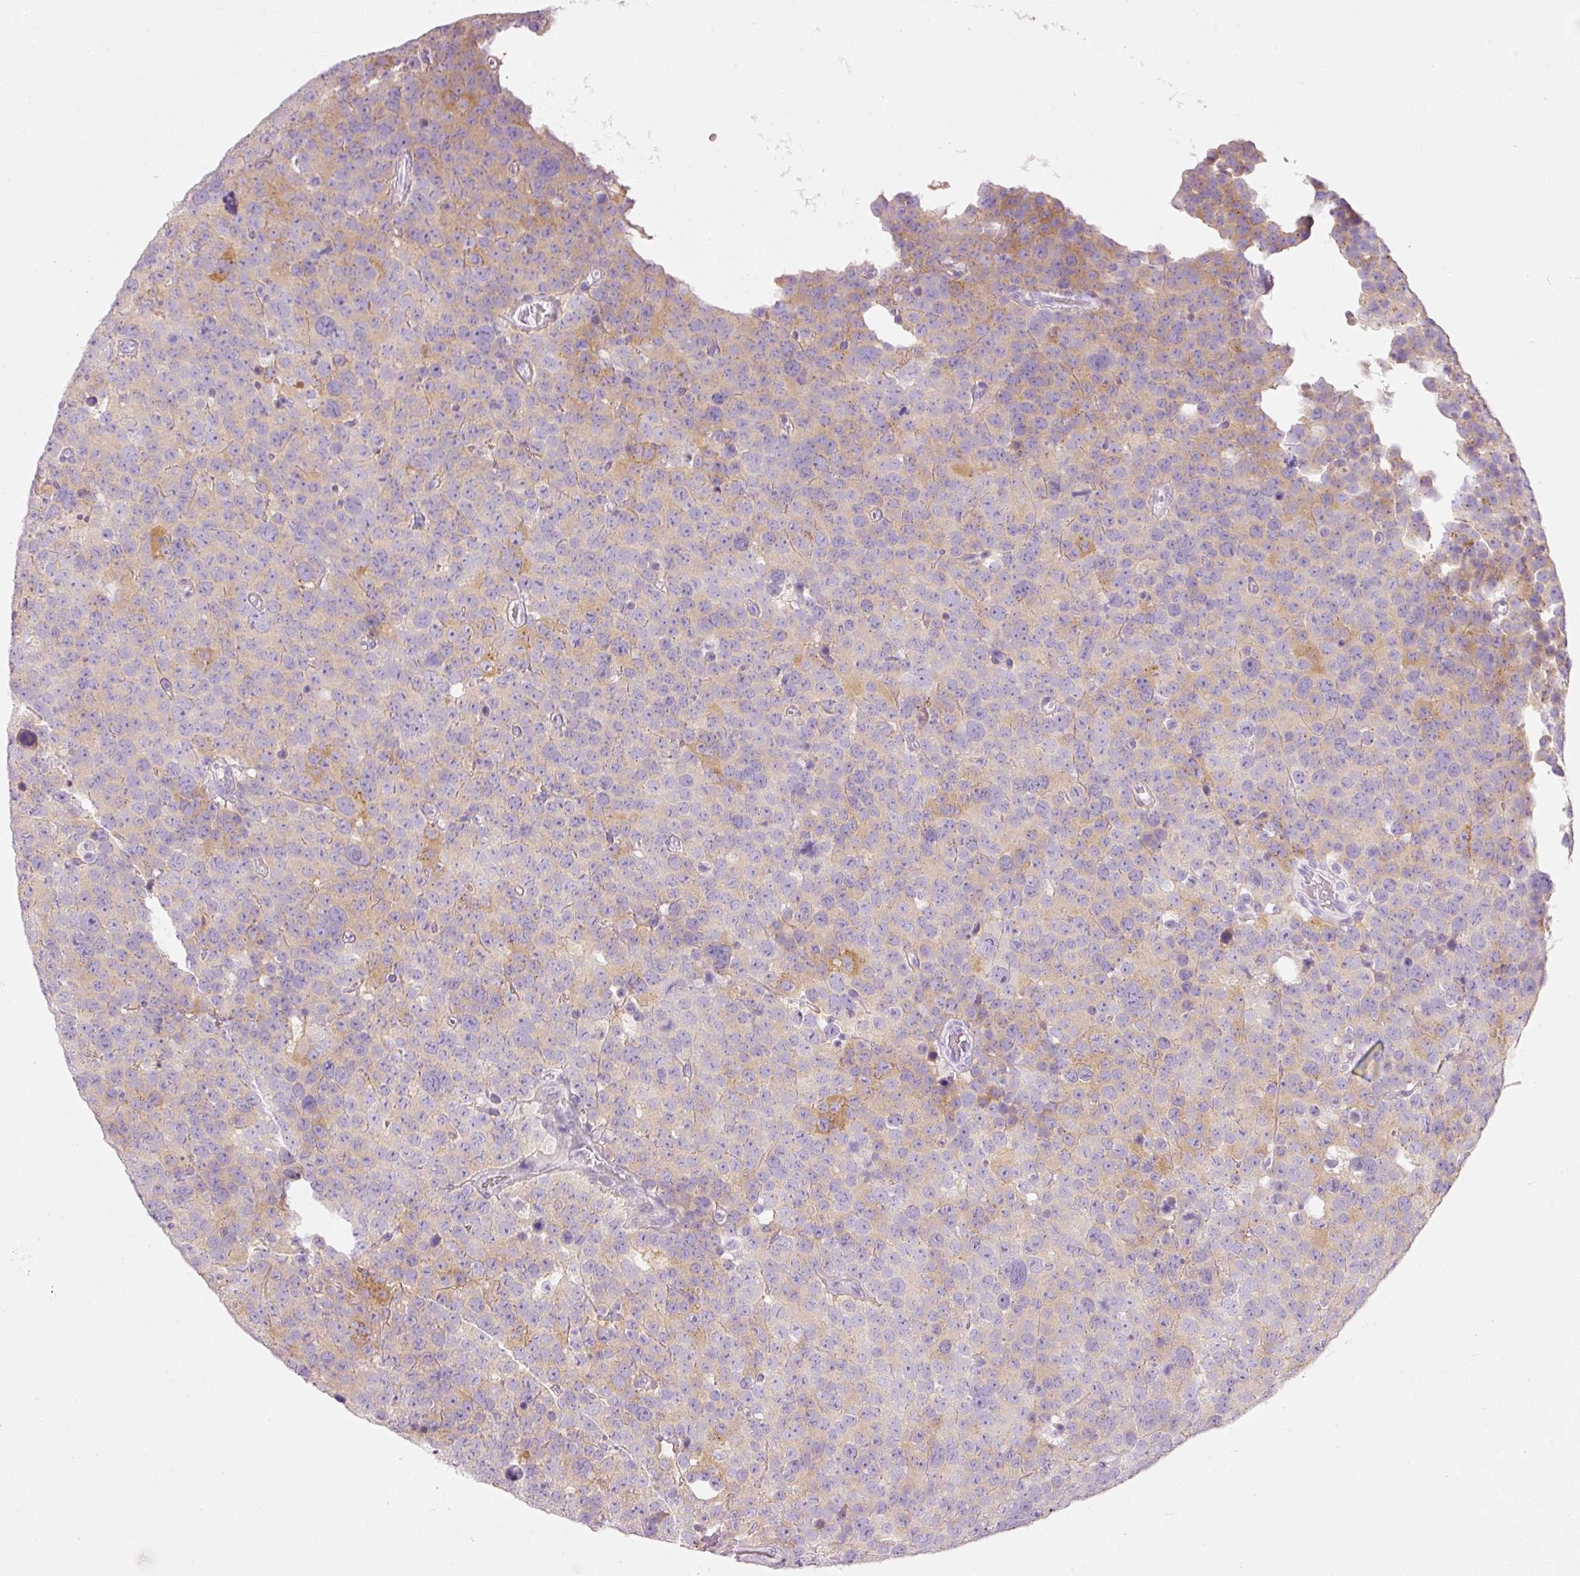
{"staining": {"intensity": "weak", "quantity": "<25%", "location": "cytoplasmic/membranous"}, "tissue": "testis cancer", "cell_type": "Tumor cells", "image_type": "cancer", "snomed": [{"axis": "morphology", "description": "Seminoma, NOS"}, {"axis": "topography", "description": "Testis"}], "caption": "An IHC photomicrograph of testis cancer is shown. There is no staining in tumor cells of testis cancer. (Brightfield microscopy of DAB immunohistochemistry at high magnification).", "gene": "PDXDC1", "patient": {"sex": "male", "age": 71}}